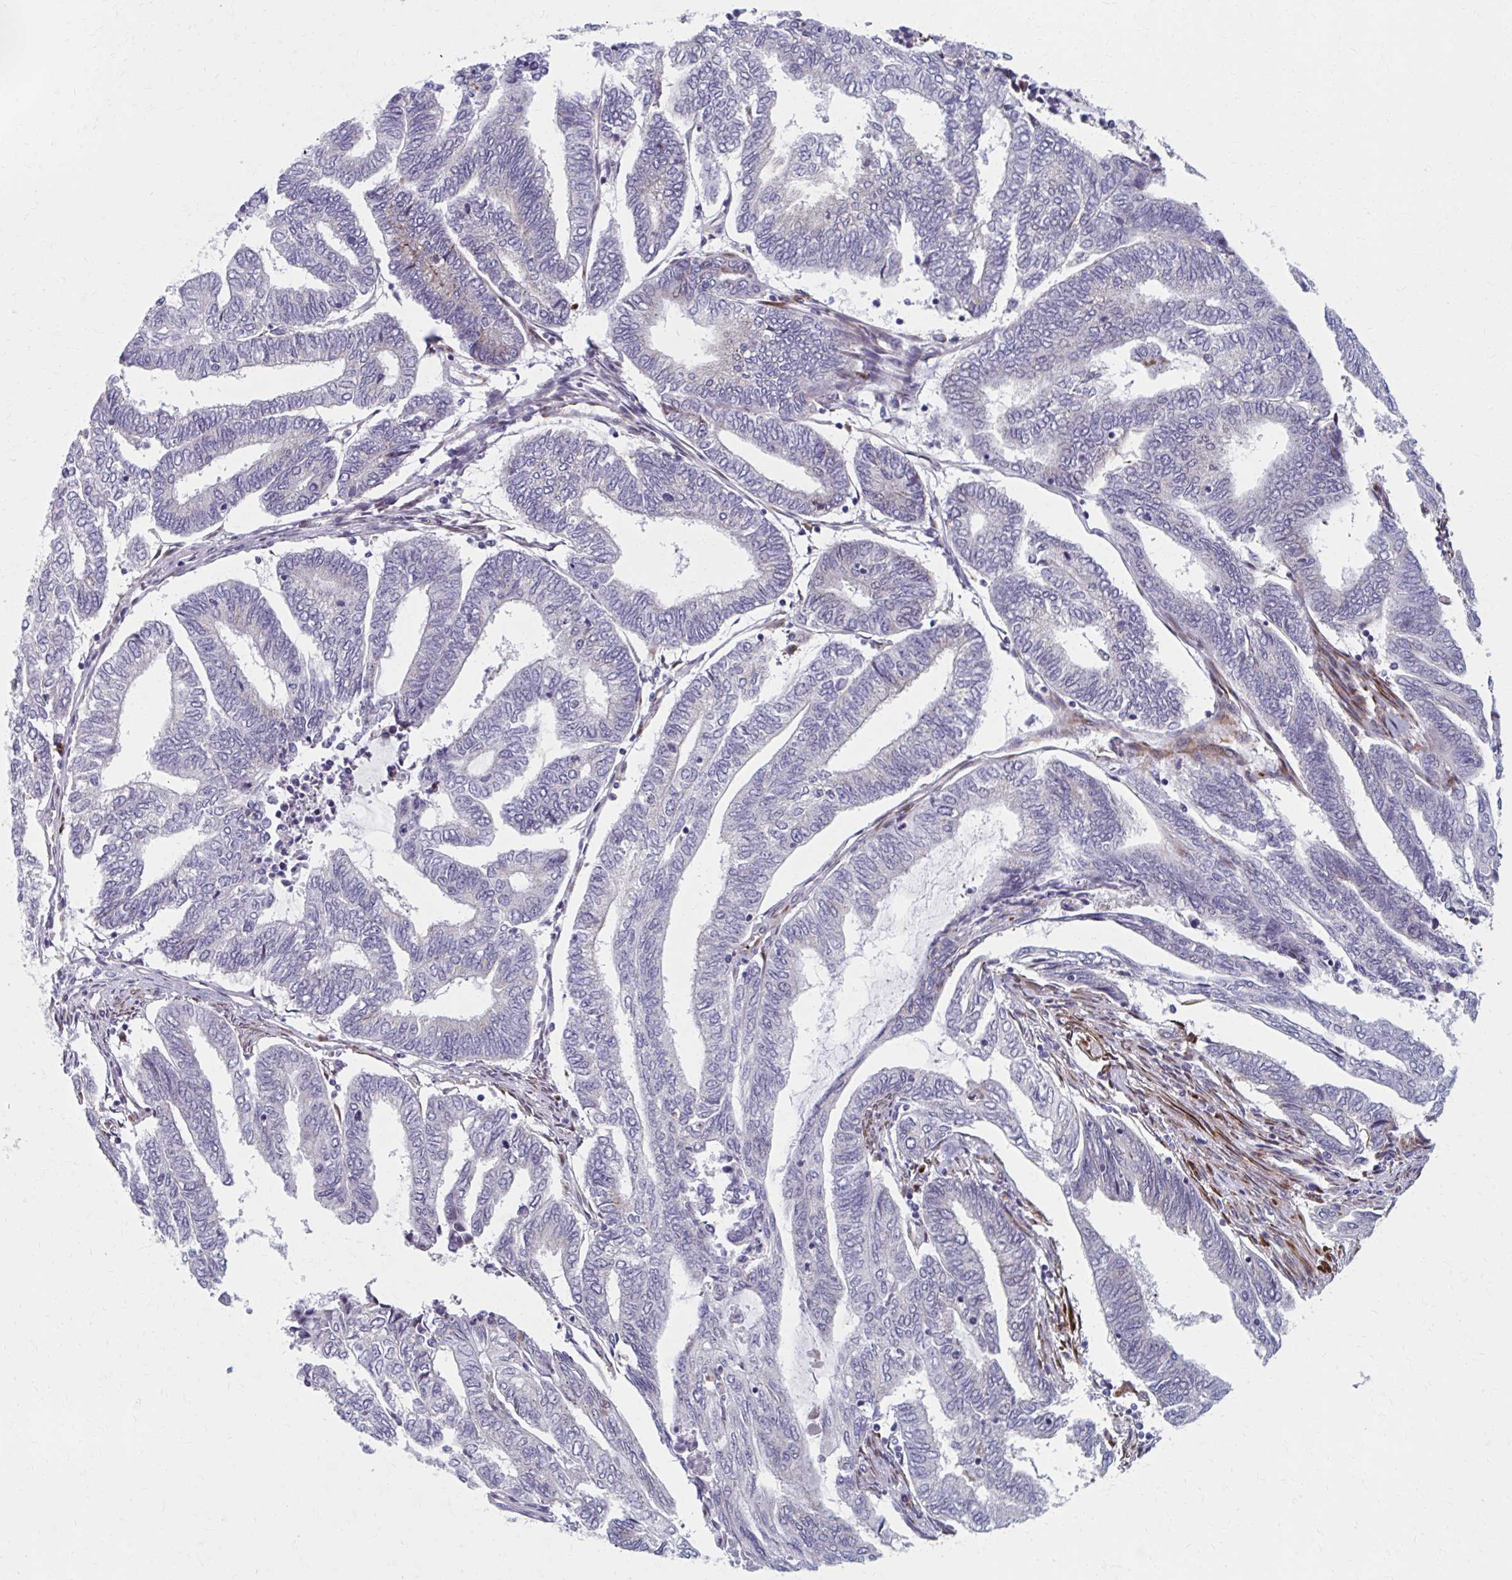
{"staining": {"intensity": "negative", "quantity": "none", "location": "none"}, "tissue": "endometrial cancer", "cell_type": "Tumor cells", "image_type": "cancer", "snomed": [{"axis": "morphology", "description": "Adenocarcinoma, NOS"}, {"axis": "topography", "description": "Uterus"}, {"axis": "topography", "description": "Endometrium"}], "caption": "This is an immunohistochemistry (IHC) histopathology image of endometrial adenocarcinoma. There is no positivity in tumor cells.", "gene": "OLFM2", "patient": {"sex": "female", "age": 70}}